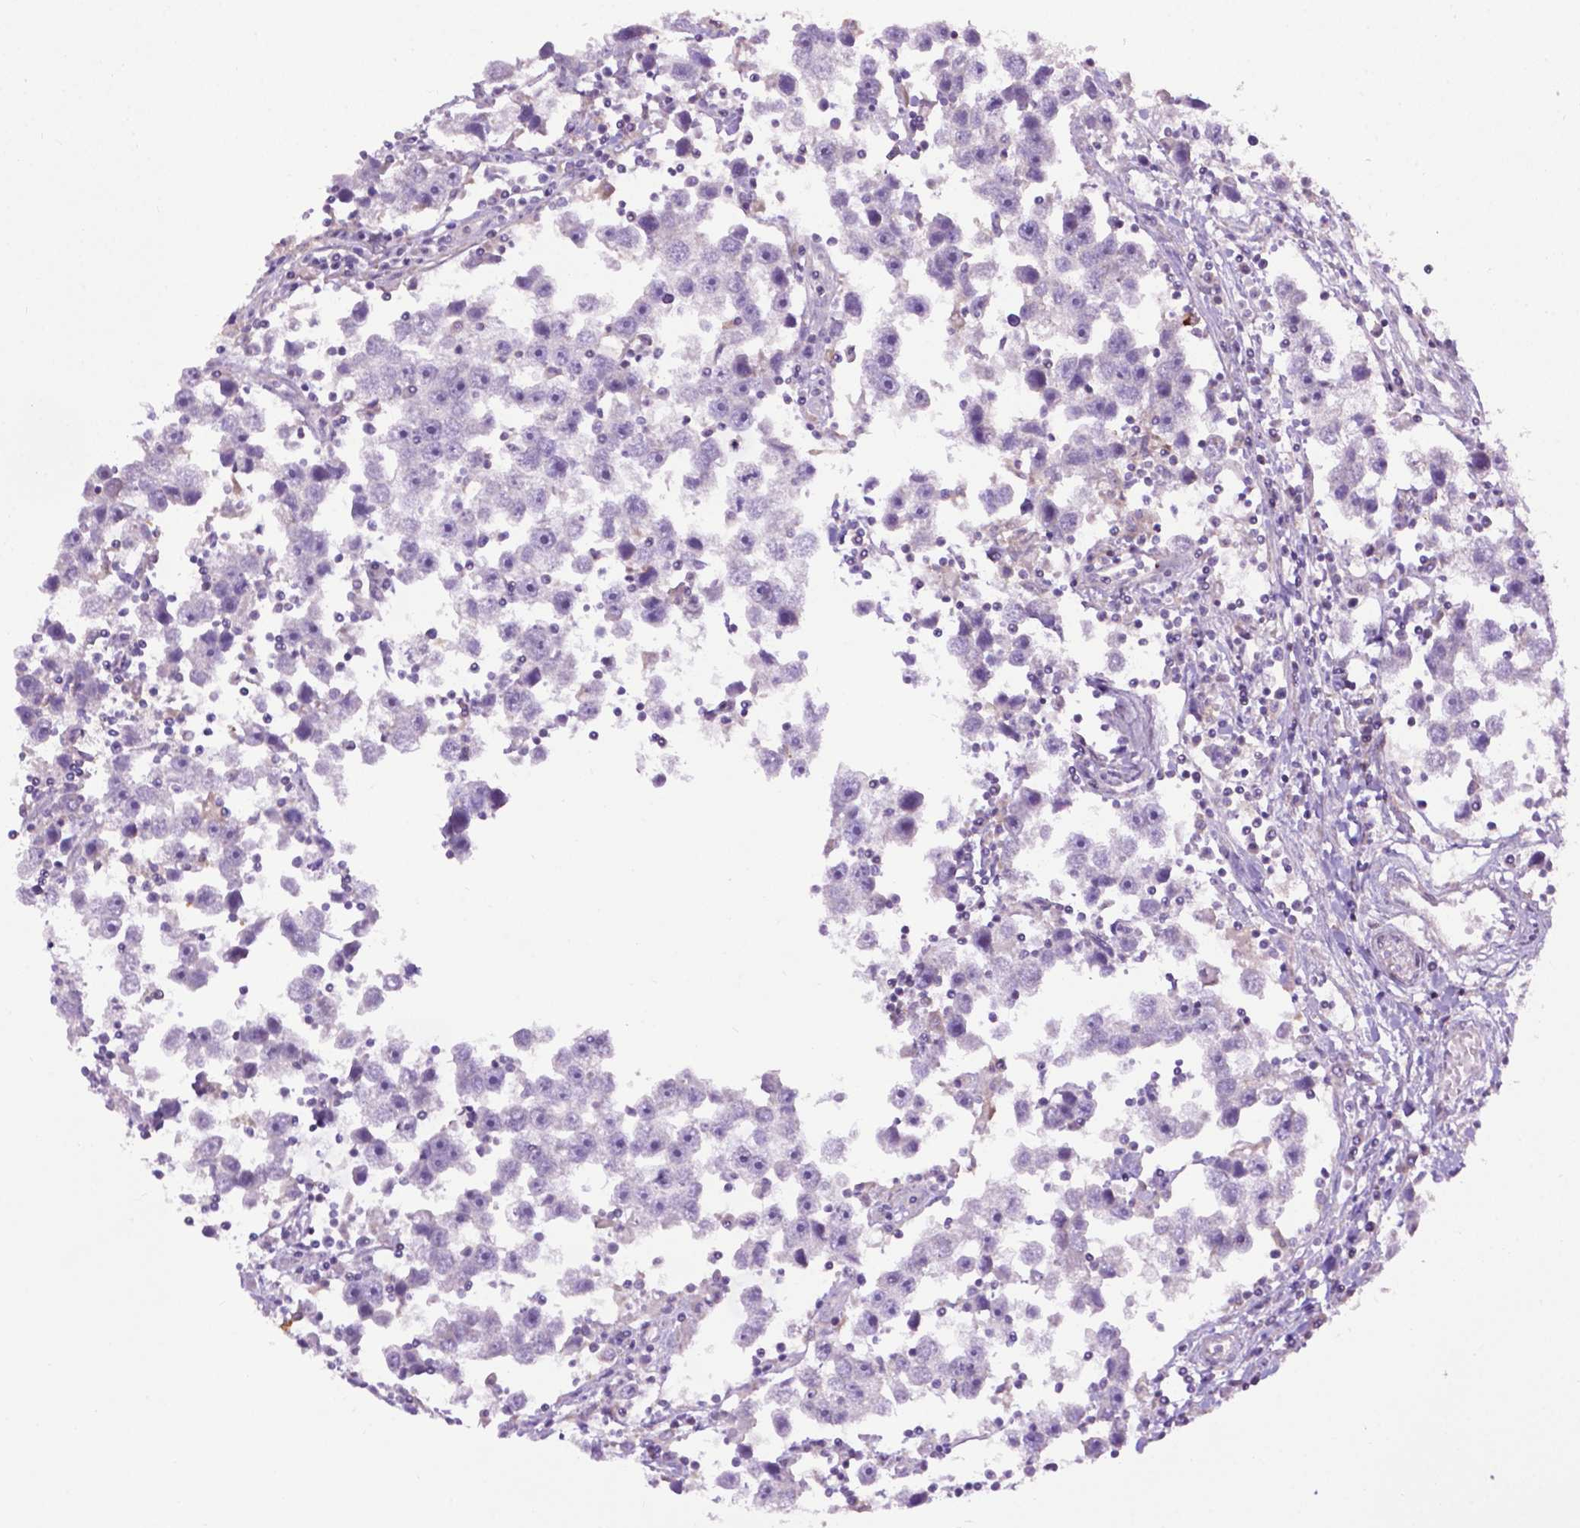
{"staining": {"intensity": "negative", "quantity": "none", "location": "none"}, "tissue": "testis cancer", "cell_type": "Tumor cells", "image_type": "cancer", "snomed": [{"axis": "morphology", "description": "Seminoma, NOS"}, {"axis": "topography", "description": "Testis"}], "caption": "High power microscopy image of an immunohistochemistry photomicrograph of seminoma (testis), revealing no significant expression in tumor cells.", "gene": "SPNS2", "patient": {"sex": "male", "age": 30}}